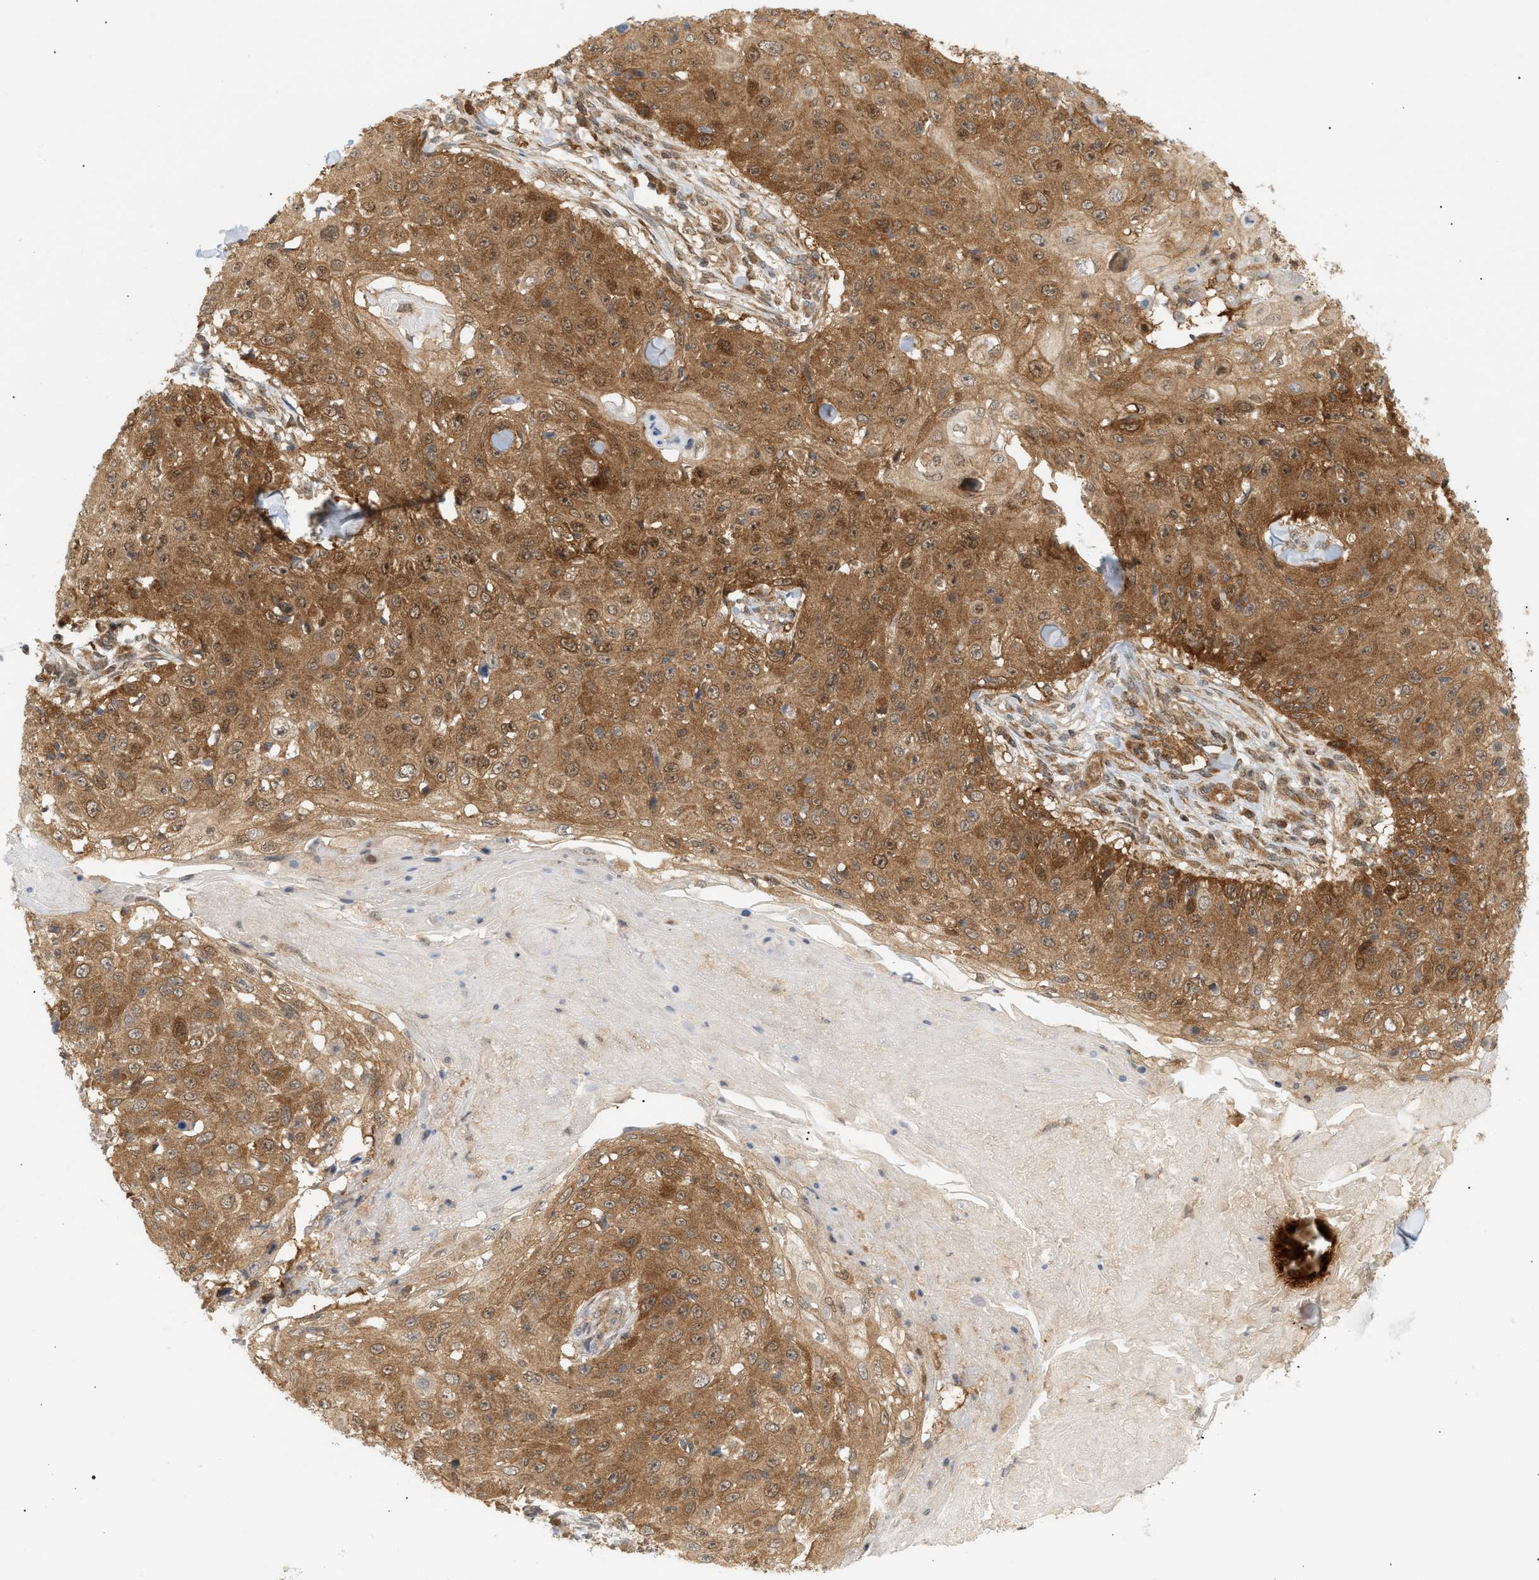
{"staining": {"intensity": "moderate", "quantity": ">75%", "location": "cytoplasmic/membranous"}, "tissue": "skin cancer", "cell_type": "Tumor cells", "image_type": "cancer", "snomed": [{"axis": "morphology", "description": "Squamous cell carcinoma, NOS"}, {"axis": "topography", "description": "Skin"}], "caption": "A micrograph of human skin cancer stained for a protein reveals moderate cytoplasmic/membranous brown staining in tumor cells.", "gene": "SHC1", "patient": {"sex": "male", "age": 86}}